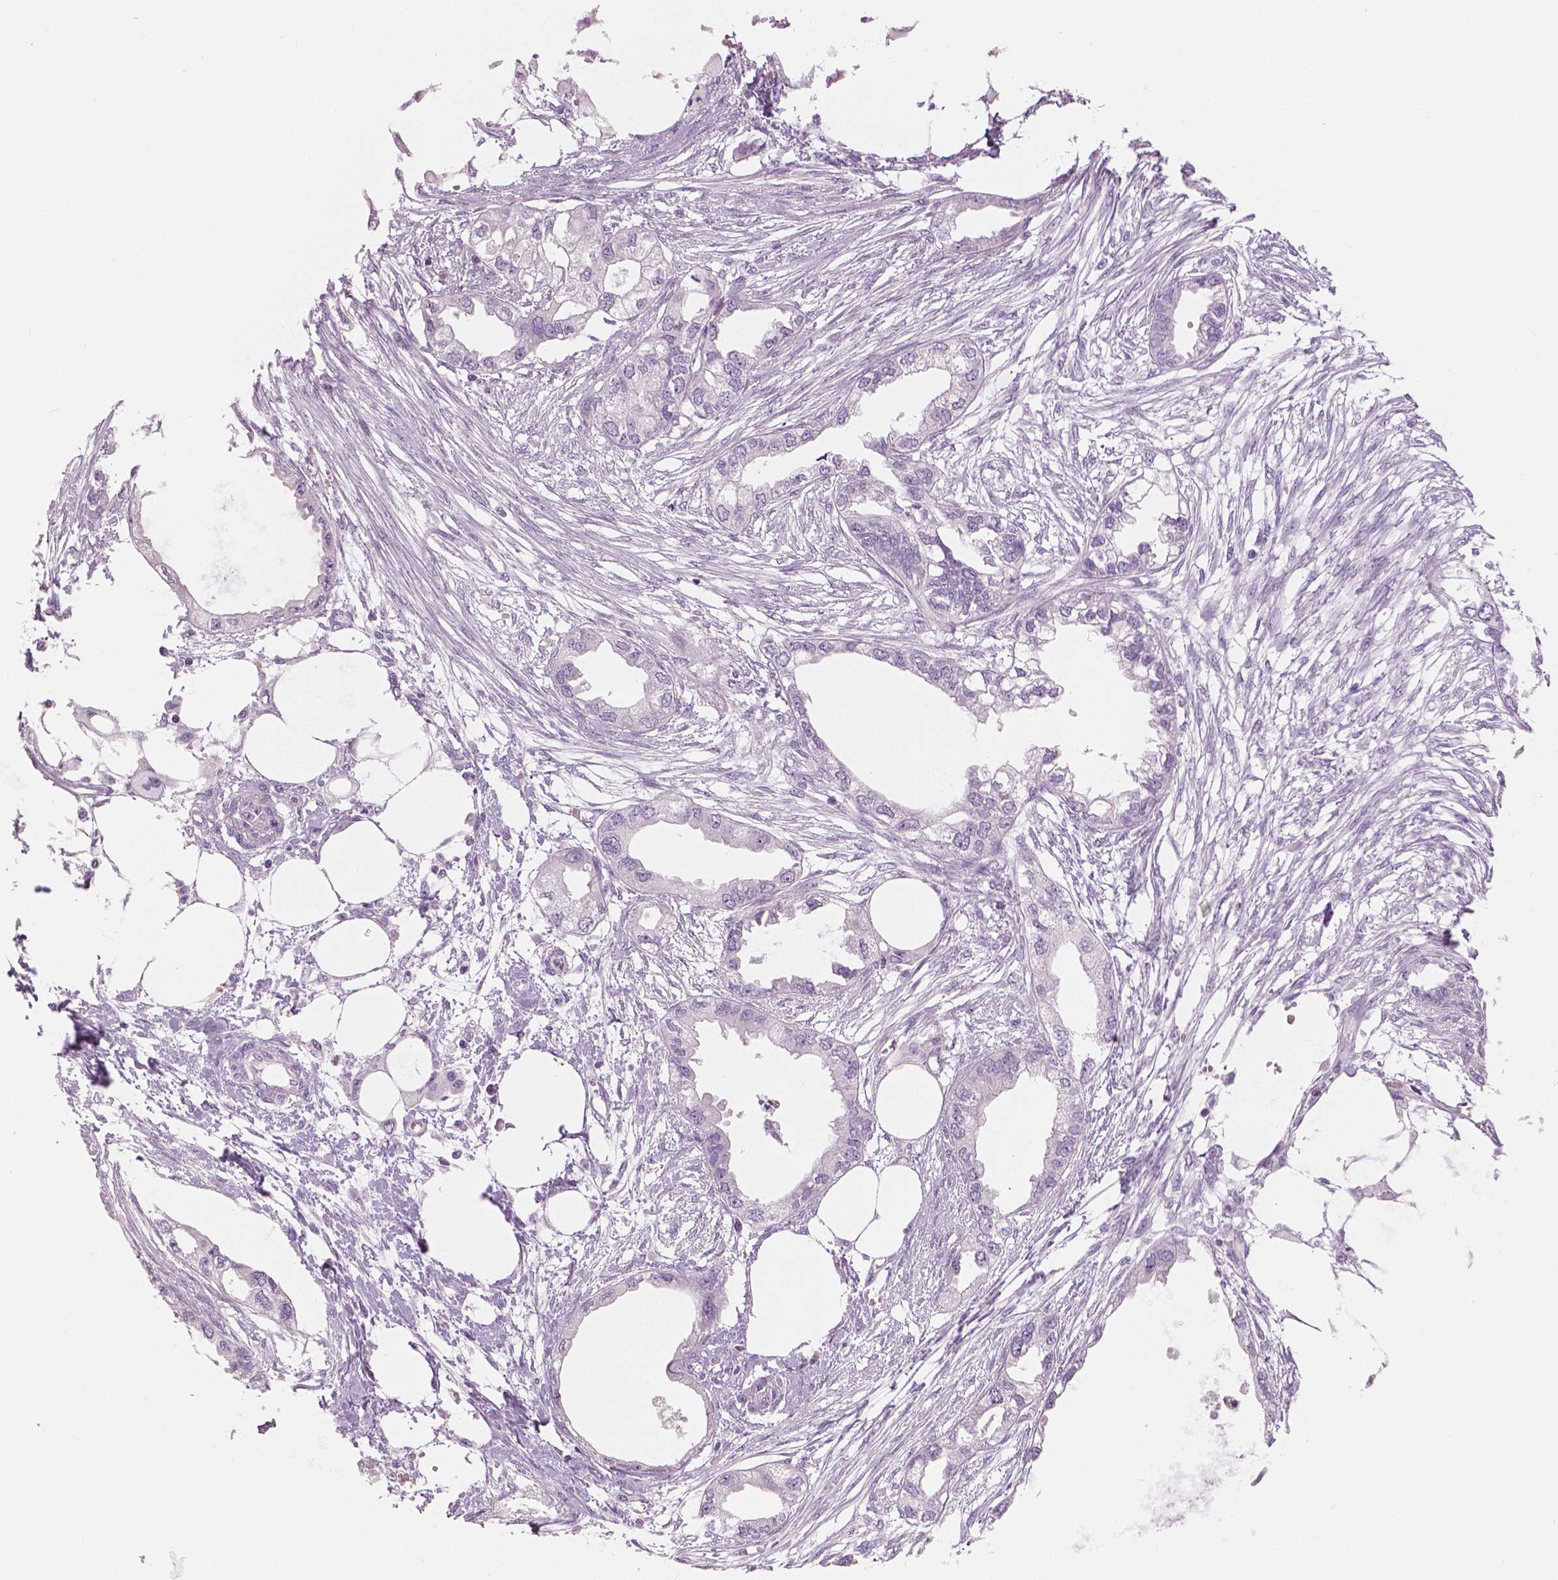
{"staining": {"intensity": "negative", "quantity": "none", "location": "none"}, "tissue": "endometrial cancer", "cell_type": "Tumor cells", "image_type": "cancer", "snomed": [{"axis": "morphology", "description": "Adenocarcinoma, NOS"}, {"axis": "morphology", "description": "Adenocarcinoma, metastatic, NOS"}, {"axis": "topography", "description": "Adipose tissue"}, {"axis": "topography", "description": "Endometrium"}], "caption": "Endometrial cancer was stained to show a protein in brown. There is no significant positivity in tumor cells. (DAB (3,3'-diaminobenzidine) IHC visualized using brightfield microscopy, high magnification).", "gene": "SLC24A1", "patient": {"sex": "female", "age": 67}}